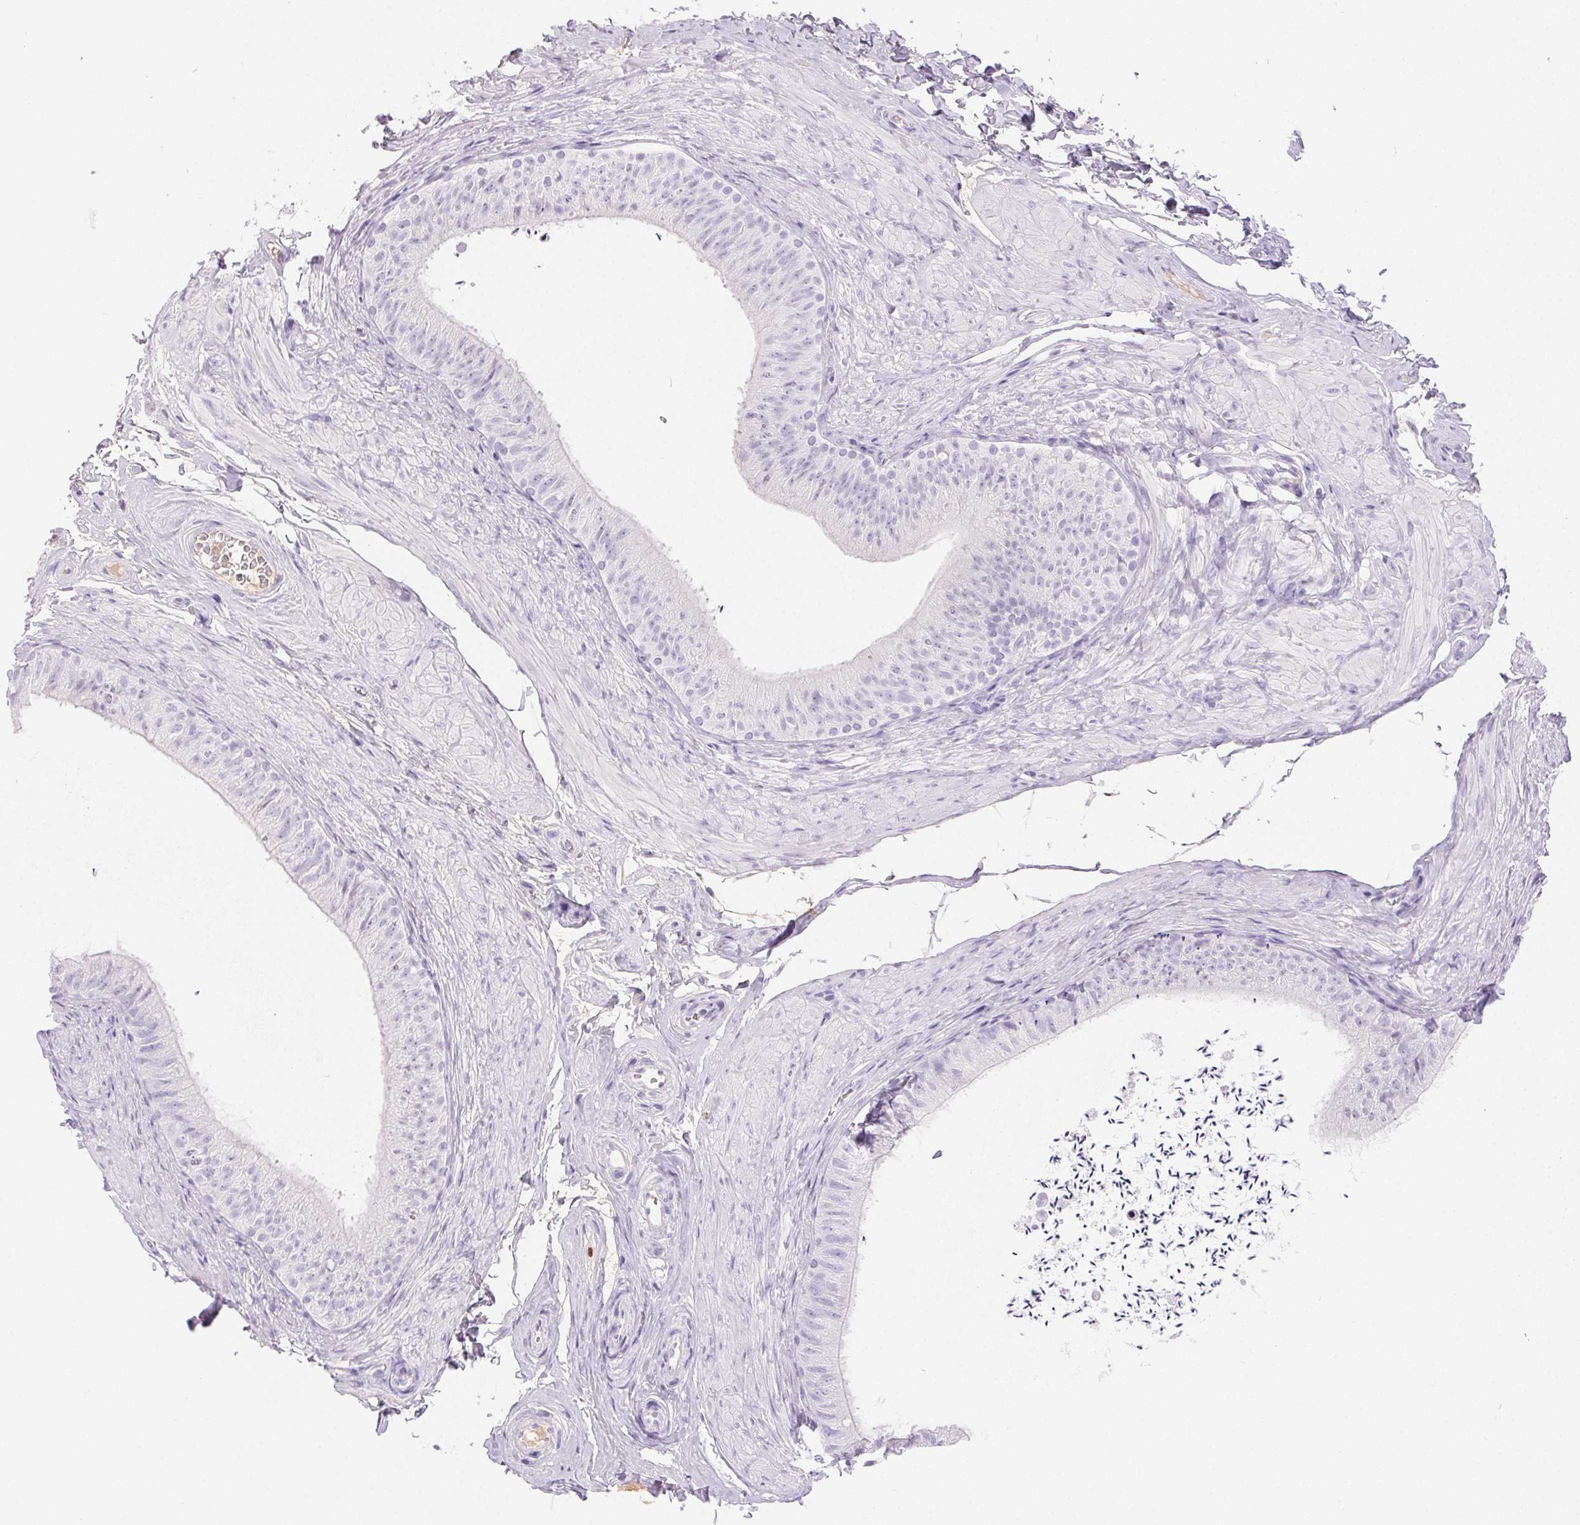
{"staining": {"intensity": "negative", "quantity": "none", "location": "none"}, "tissue": "epididymis", "cell_type": "Glandular cells", "image_type": "normal", "snomed": [{"axis": "morphology", "description": "Normal tissue, NOS"}, {"axis": "topography", "description": "Epididymis, spermatic cord, NOS"}, {"axis": "topography", "description": "Epididymis"}, {"axis": "topography", "description": "Peripheral nerve tissue"}], "caption": "Glandular cells show no significant positivity in unremarkable epididymis.", "gene": "PADI4", "patient": {"sex": "male", "age": 29}}